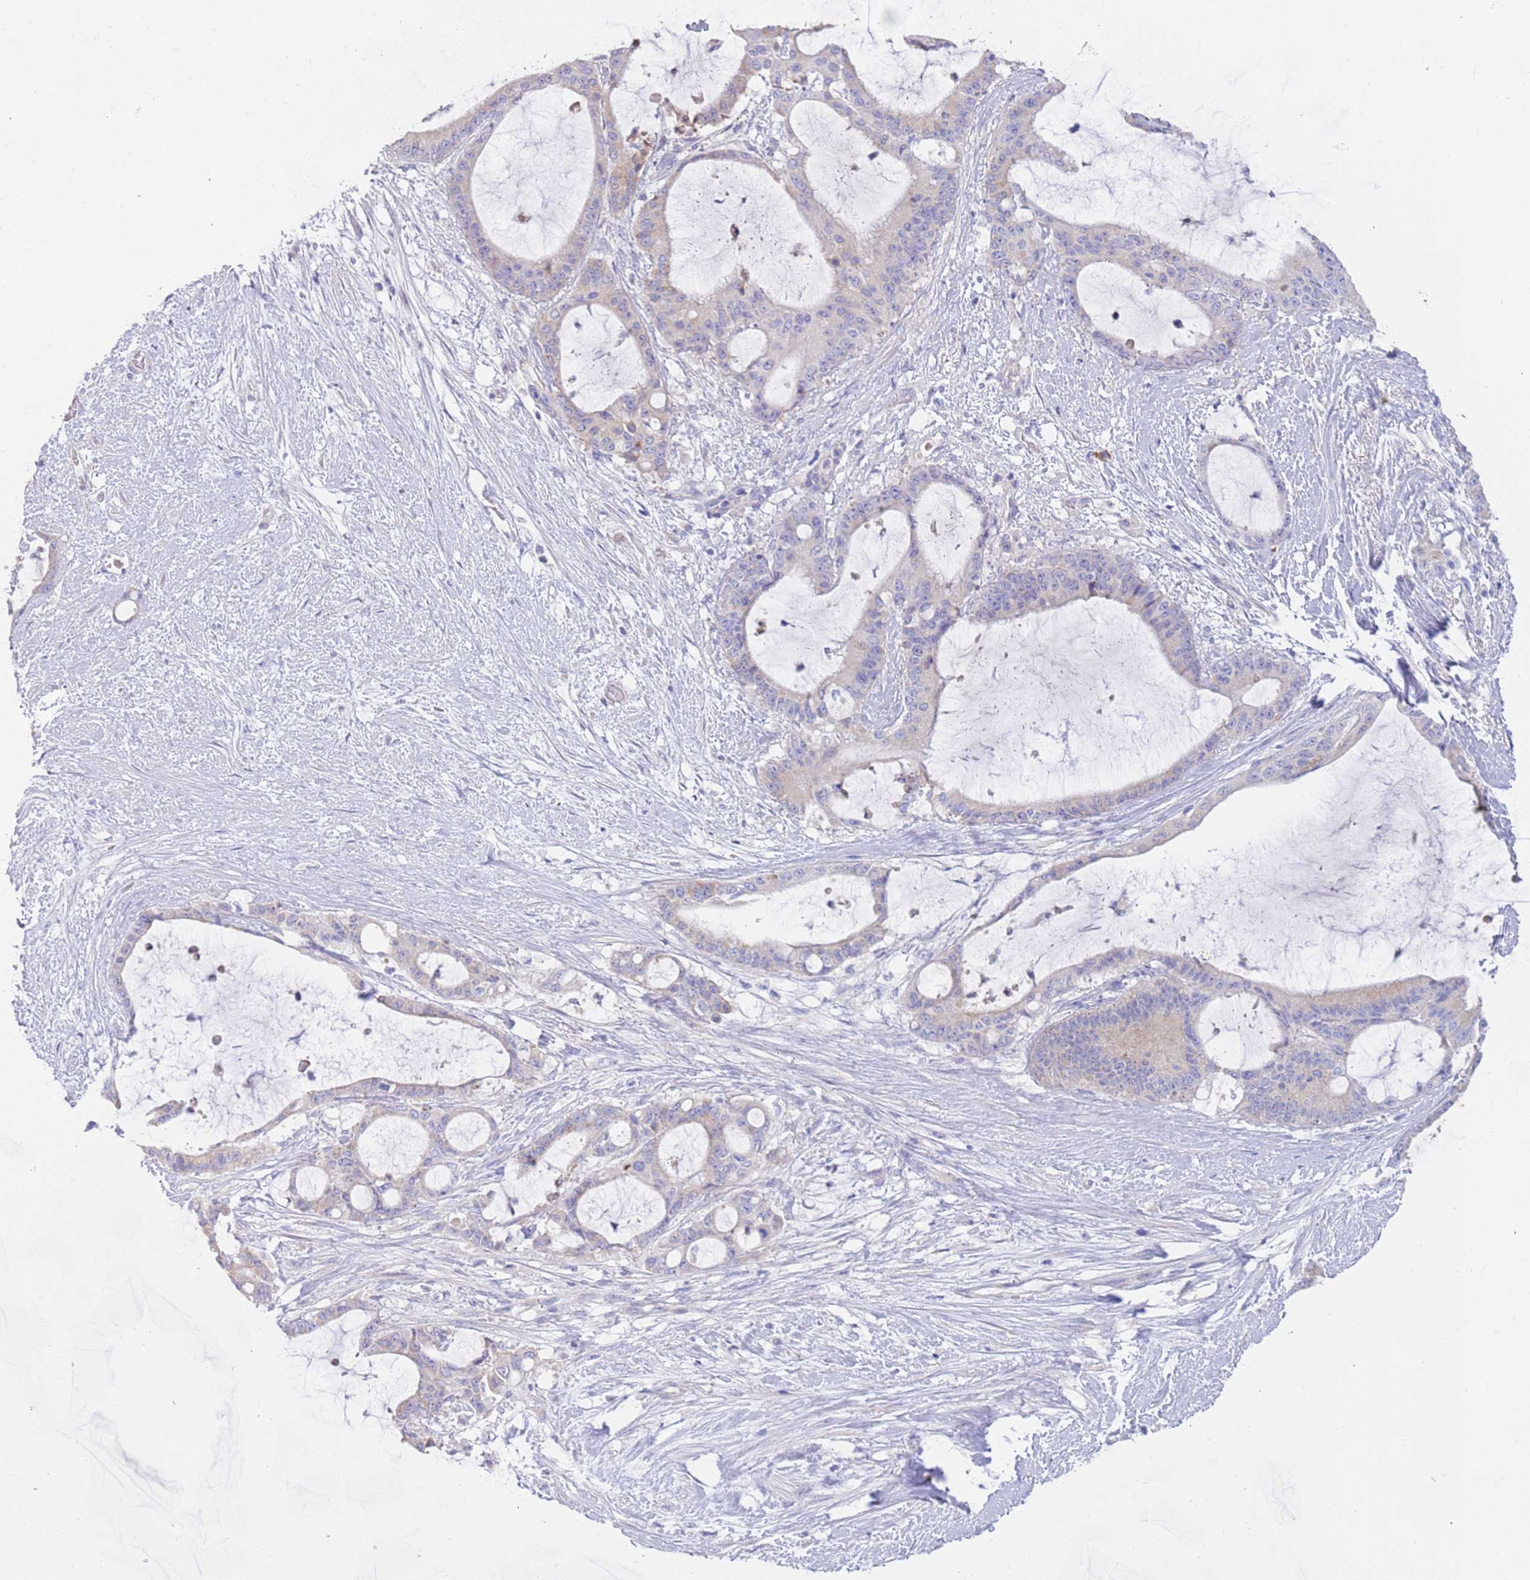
{"staining": {"intensity": "negative", "quantity": "none", "location": "none"}, "tissue": "liver cancer", "cell_type": "Tumor cells", "image_type": "cancer", "snomed": [{"axis": "morphology", "description": "Normal tissue, NOS"}, {"axis": "morphology", "description": "Cholangiocarcinoma"}, {"axis": "topography", "description": "Liver"}, {"axis": "topography", "description": "Peripheral nerve tissue"}], "caption": "Micrograph shows no protein staining in tumor cells of liver cancer tissue.", "gene": "CCDC149", "patient": {"sex": "female", "age": 73}}